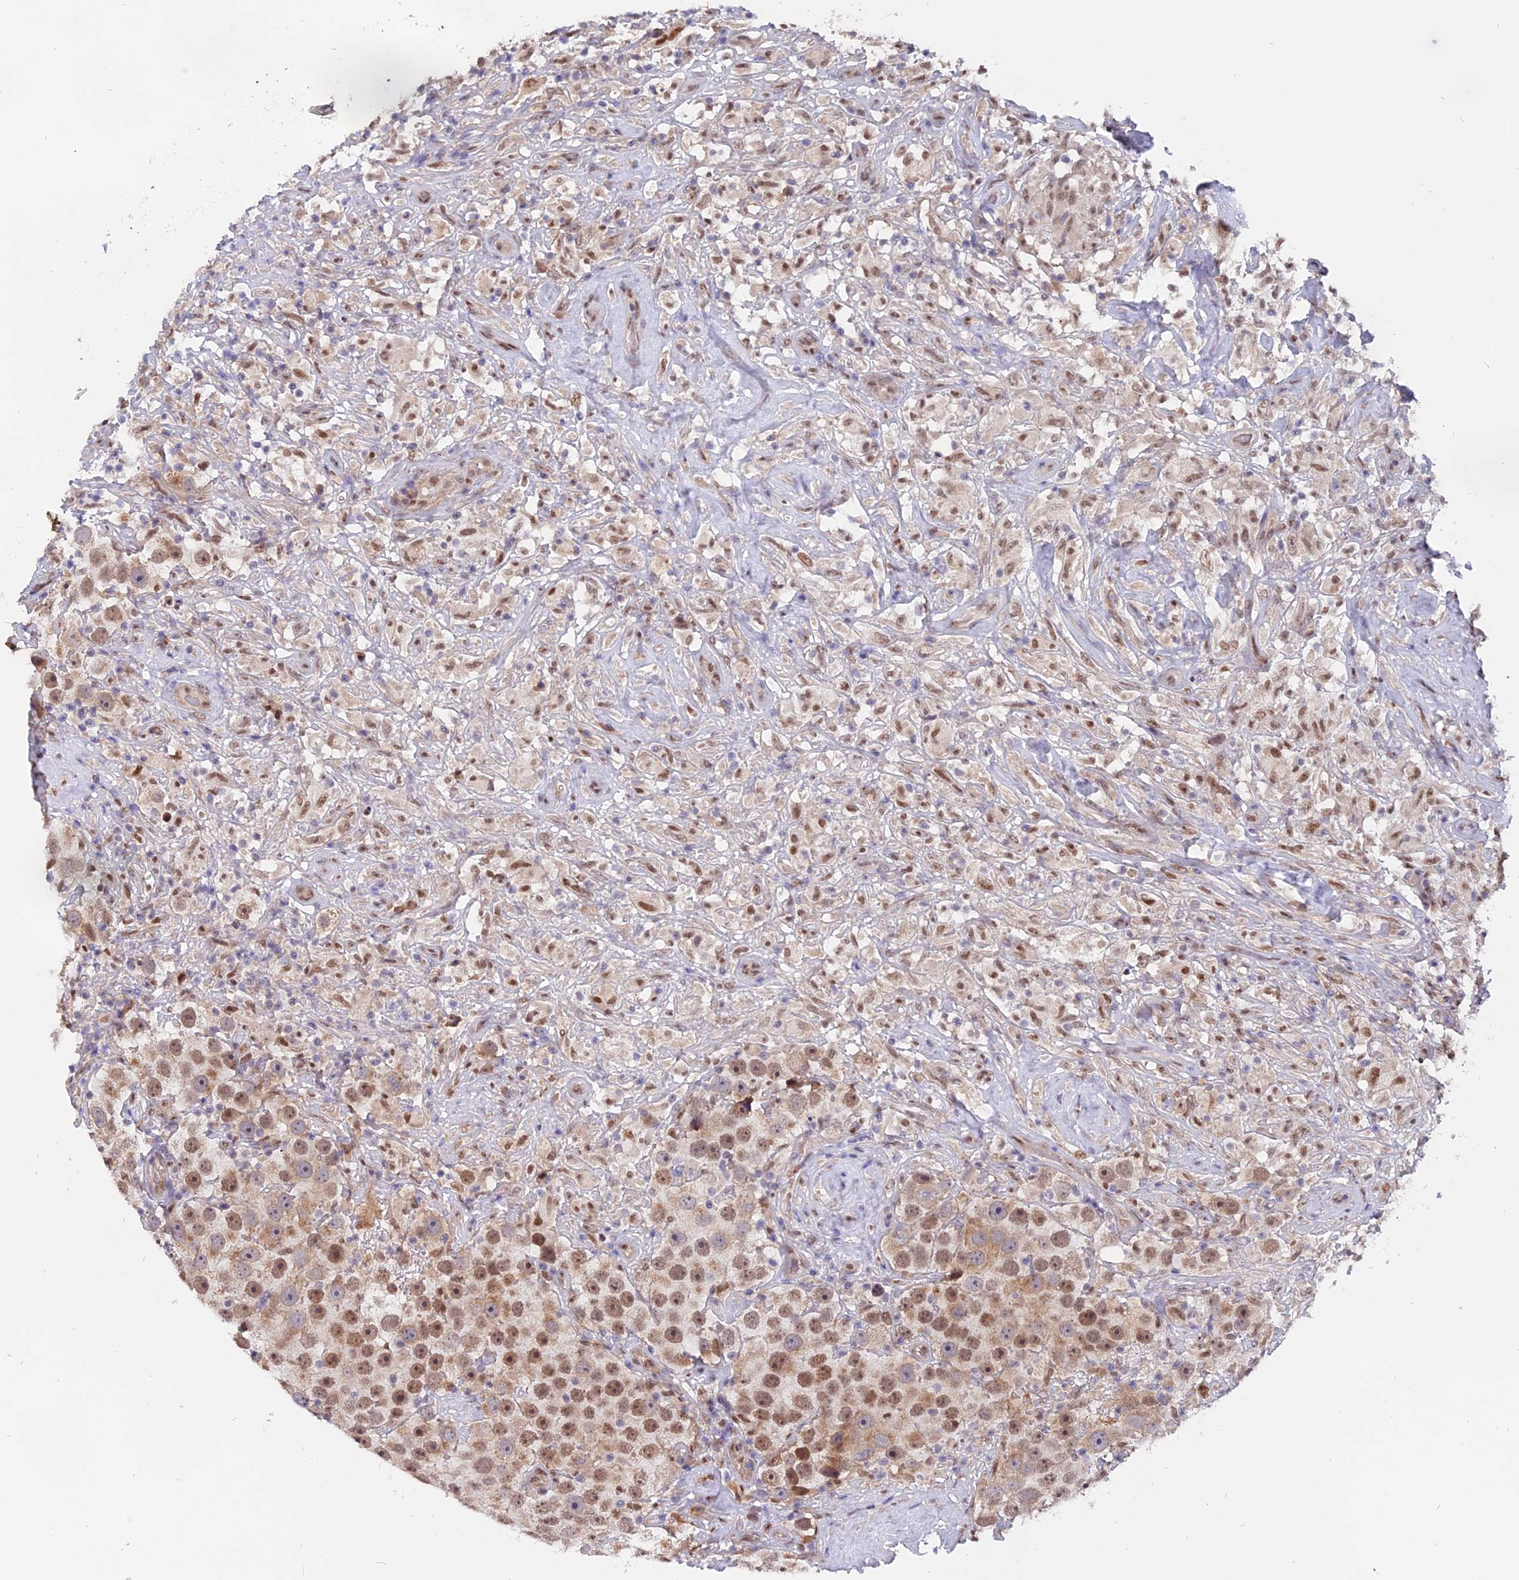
{"staining": {"intensity": "moderate", "quantity": "25%-75%", "location": "cytoplasmic/membranous,nuclear"}, "tissue": "testis cancer", "cell_type": "Tumor cells", "image_type": "cancer", "snomed": [{"axis": "morphology", "description": "Seminoma, NOS"}, {"axis": "topography", "description": "Testis"}], "caption": "Testis cancer was stained to show a protein in brown. There is medium levels of moderate cytoplasmic/membranous and nuclear expression in approximately 25%-75% of tumor cells.", "gene": "FAM118B", "patient": {"sex": "male", "age": 49}}